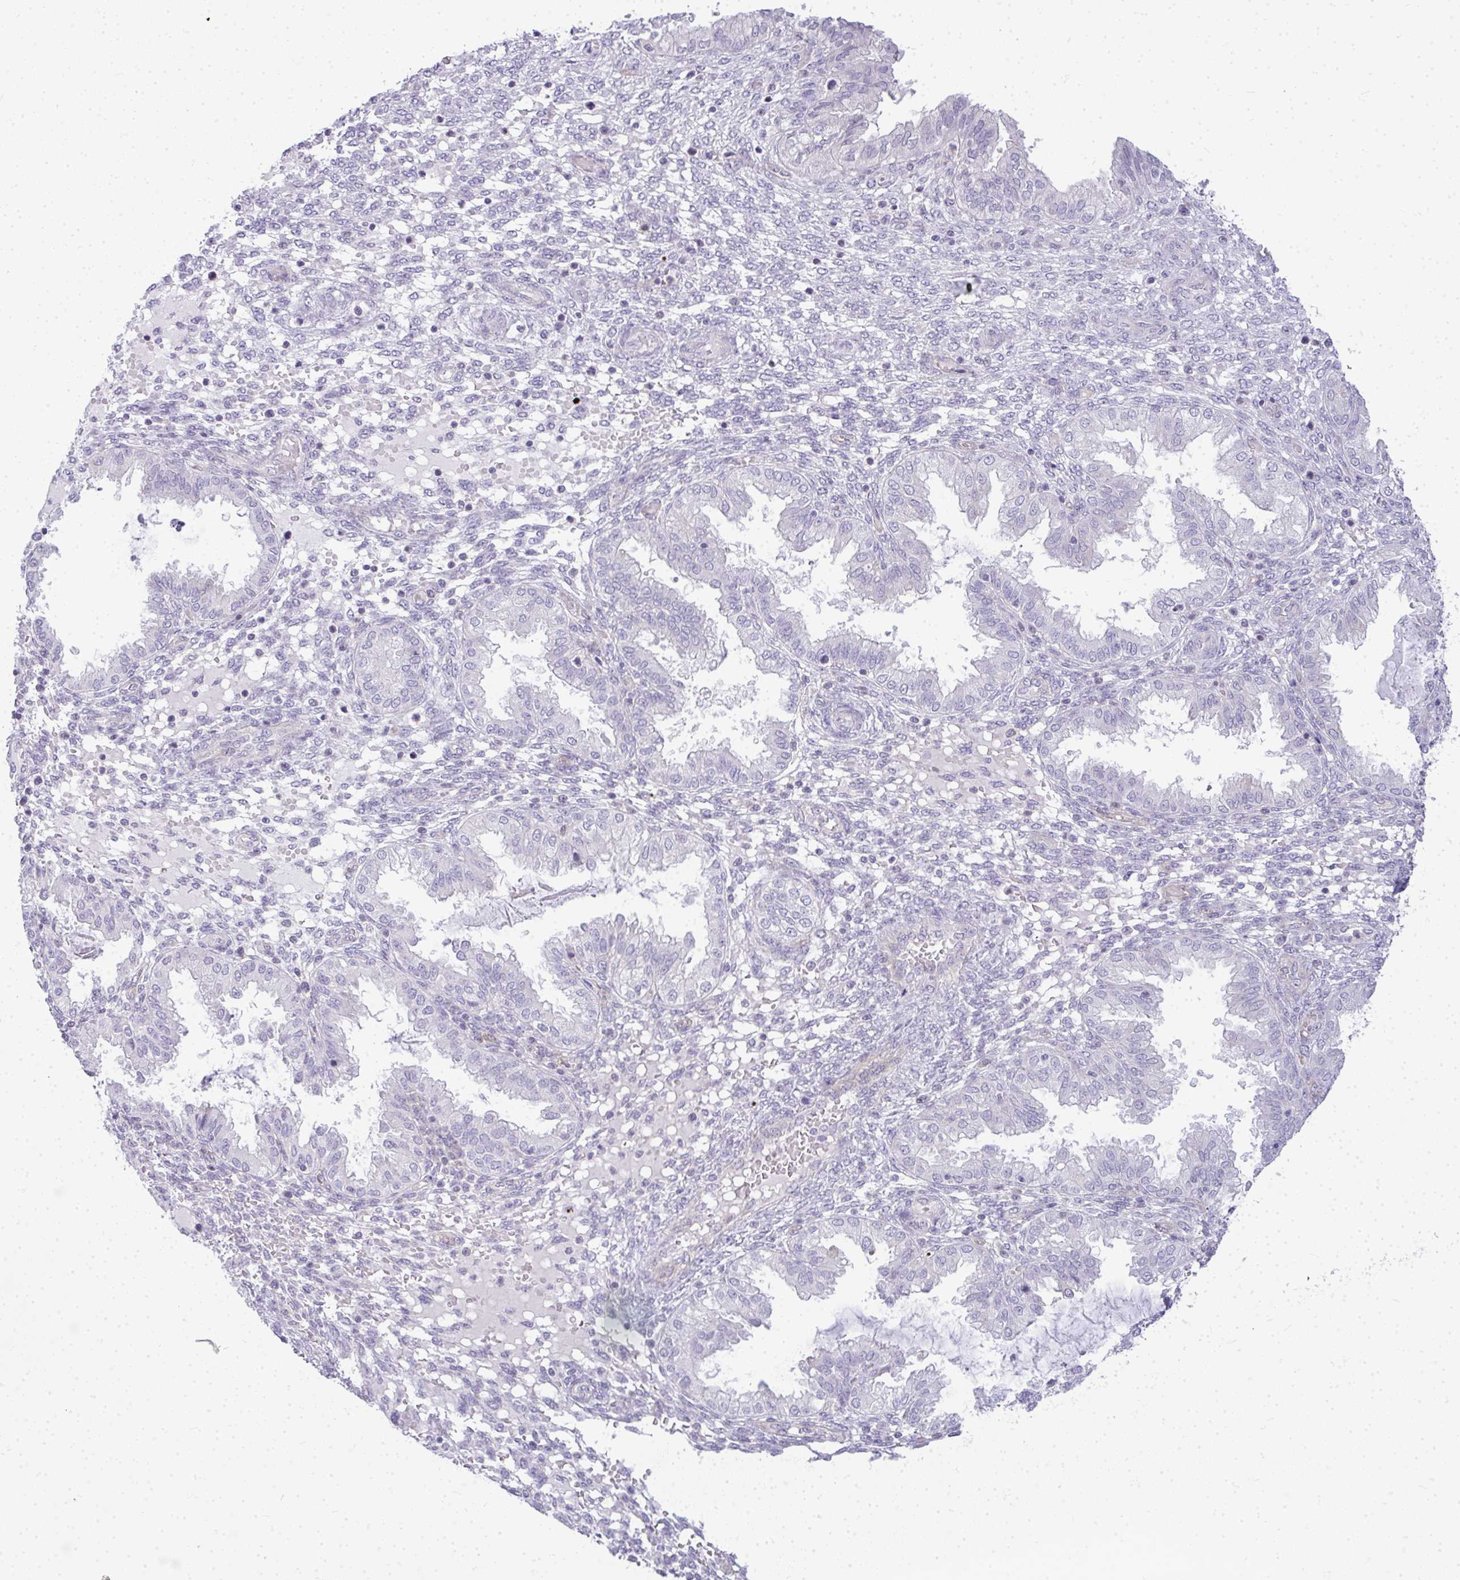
{"staining": {"intensity": "negative", "quantity": "none", "location": "none"}, "tissue": "endometrium", "cell_type": "Cells in endometrial stroma", "image_type": "normal", "snomed": [{"axis": "morphology", "description": "Normal tissue, NOS"}, {"axis": "topography", "description": "Endometrium"}], "caption": "Micrograph shows no significant protein staining in cells in endometrial stroma of unremarkable endometrium. (IHC, brightfield microscopy, high magnification).", "gene": "LIPE", "patient": {"sex": "female", "age": 33}}